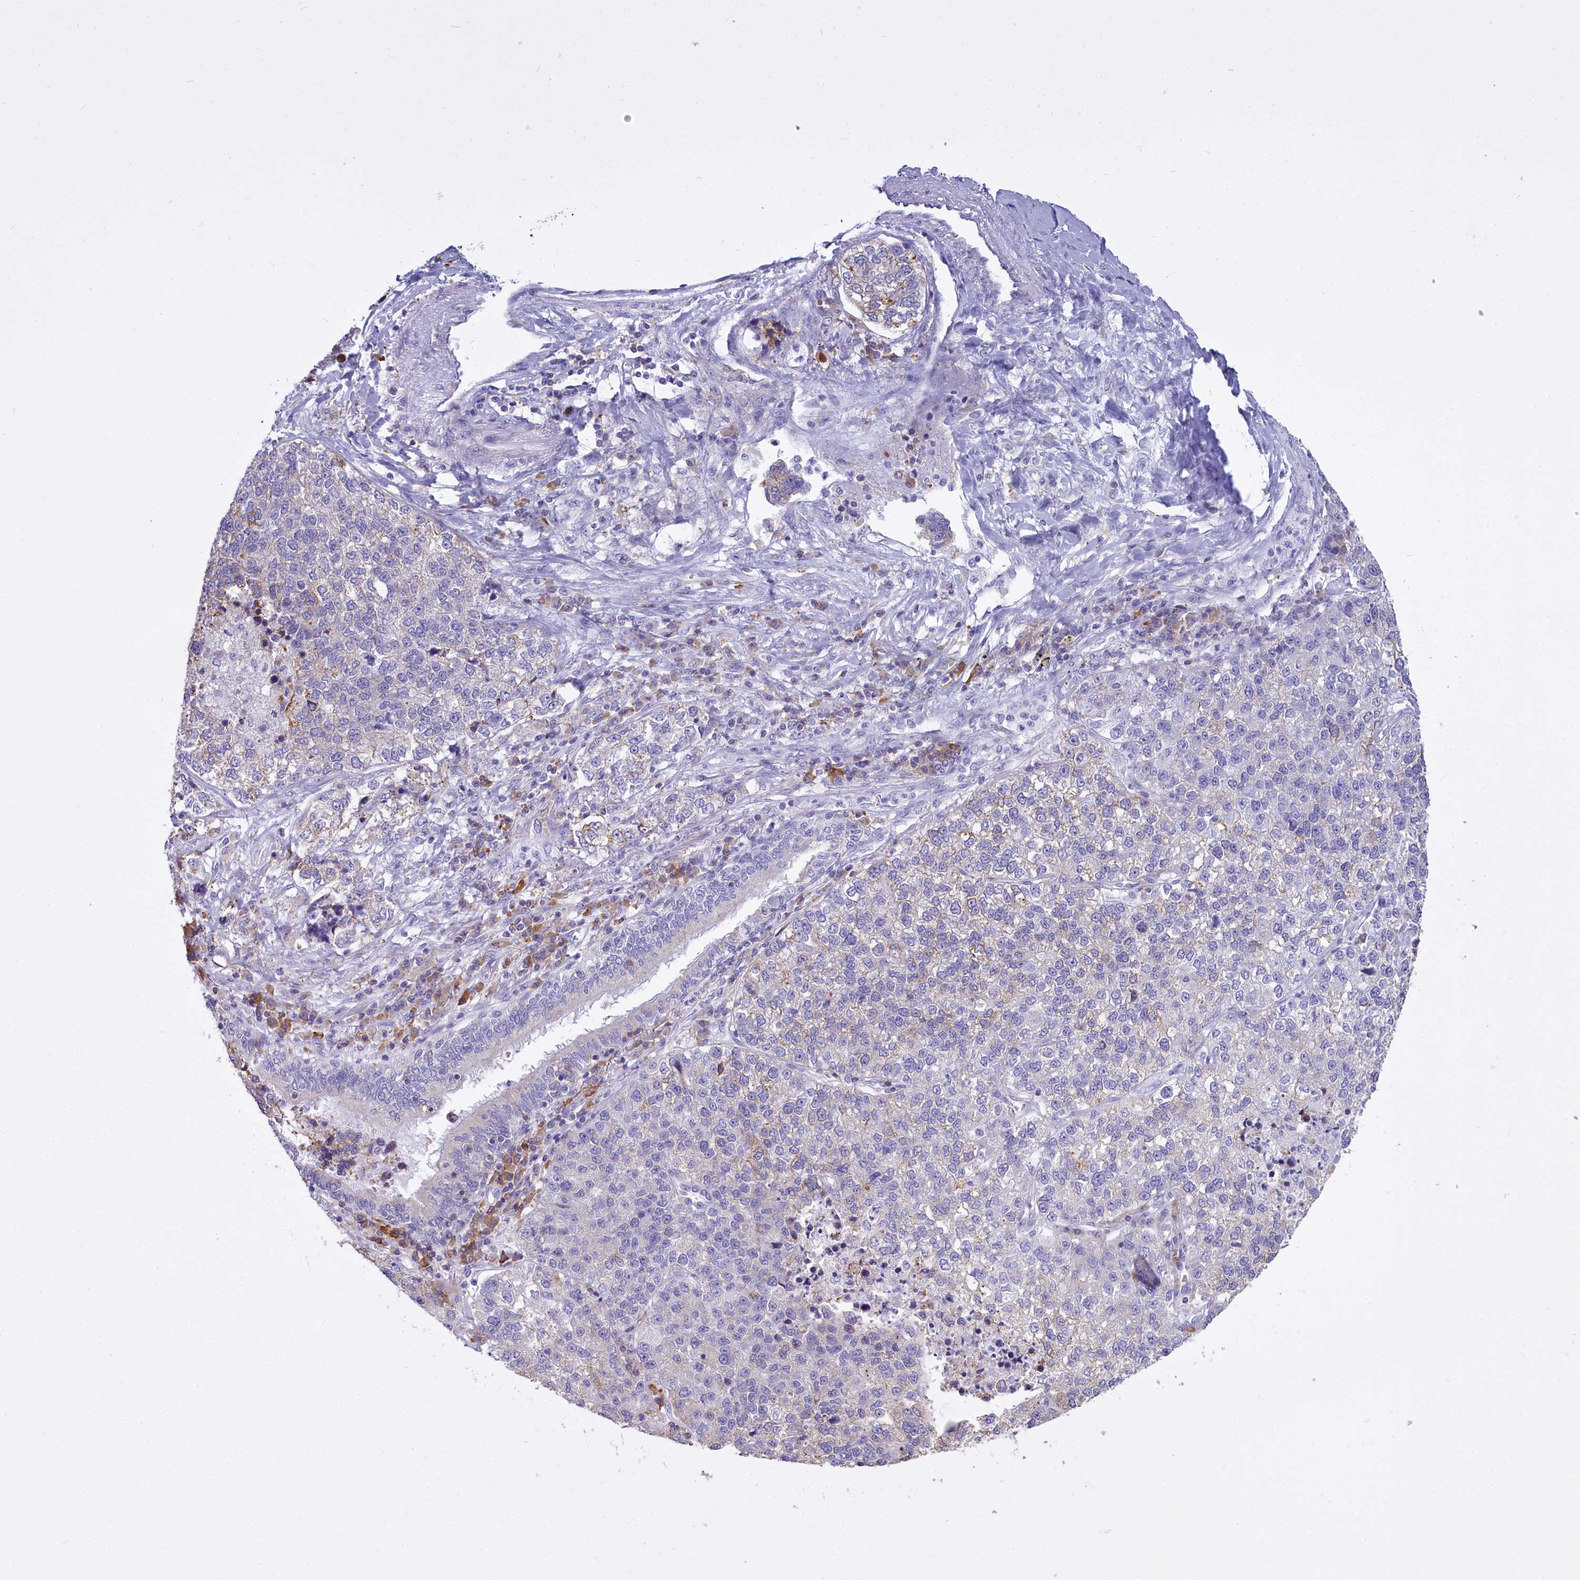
{"staining": {"intensity": "negative", "quantity": "none", "location": "none"}, "tissue": "lung cancer", "cell_type": "Tumor cells", "image_type": "cancer", "snomed": [{"axis": "morphology", "description": "Adenocarcinoma, NOS"}, {"axis": "topography", "description": "Lung"}], "caption": "Immunohistochemistry of lung cancer displays no expression in tumor cells. (Stains: DAB (3,3'-diaminobenzidine) immunohistochemistry (IHC) with hematoxylin counter stain, Microscopy: brightfield microscopy at high magnification).", "gene": "CD5", "patient": {"sex": "male", "age": 49}}